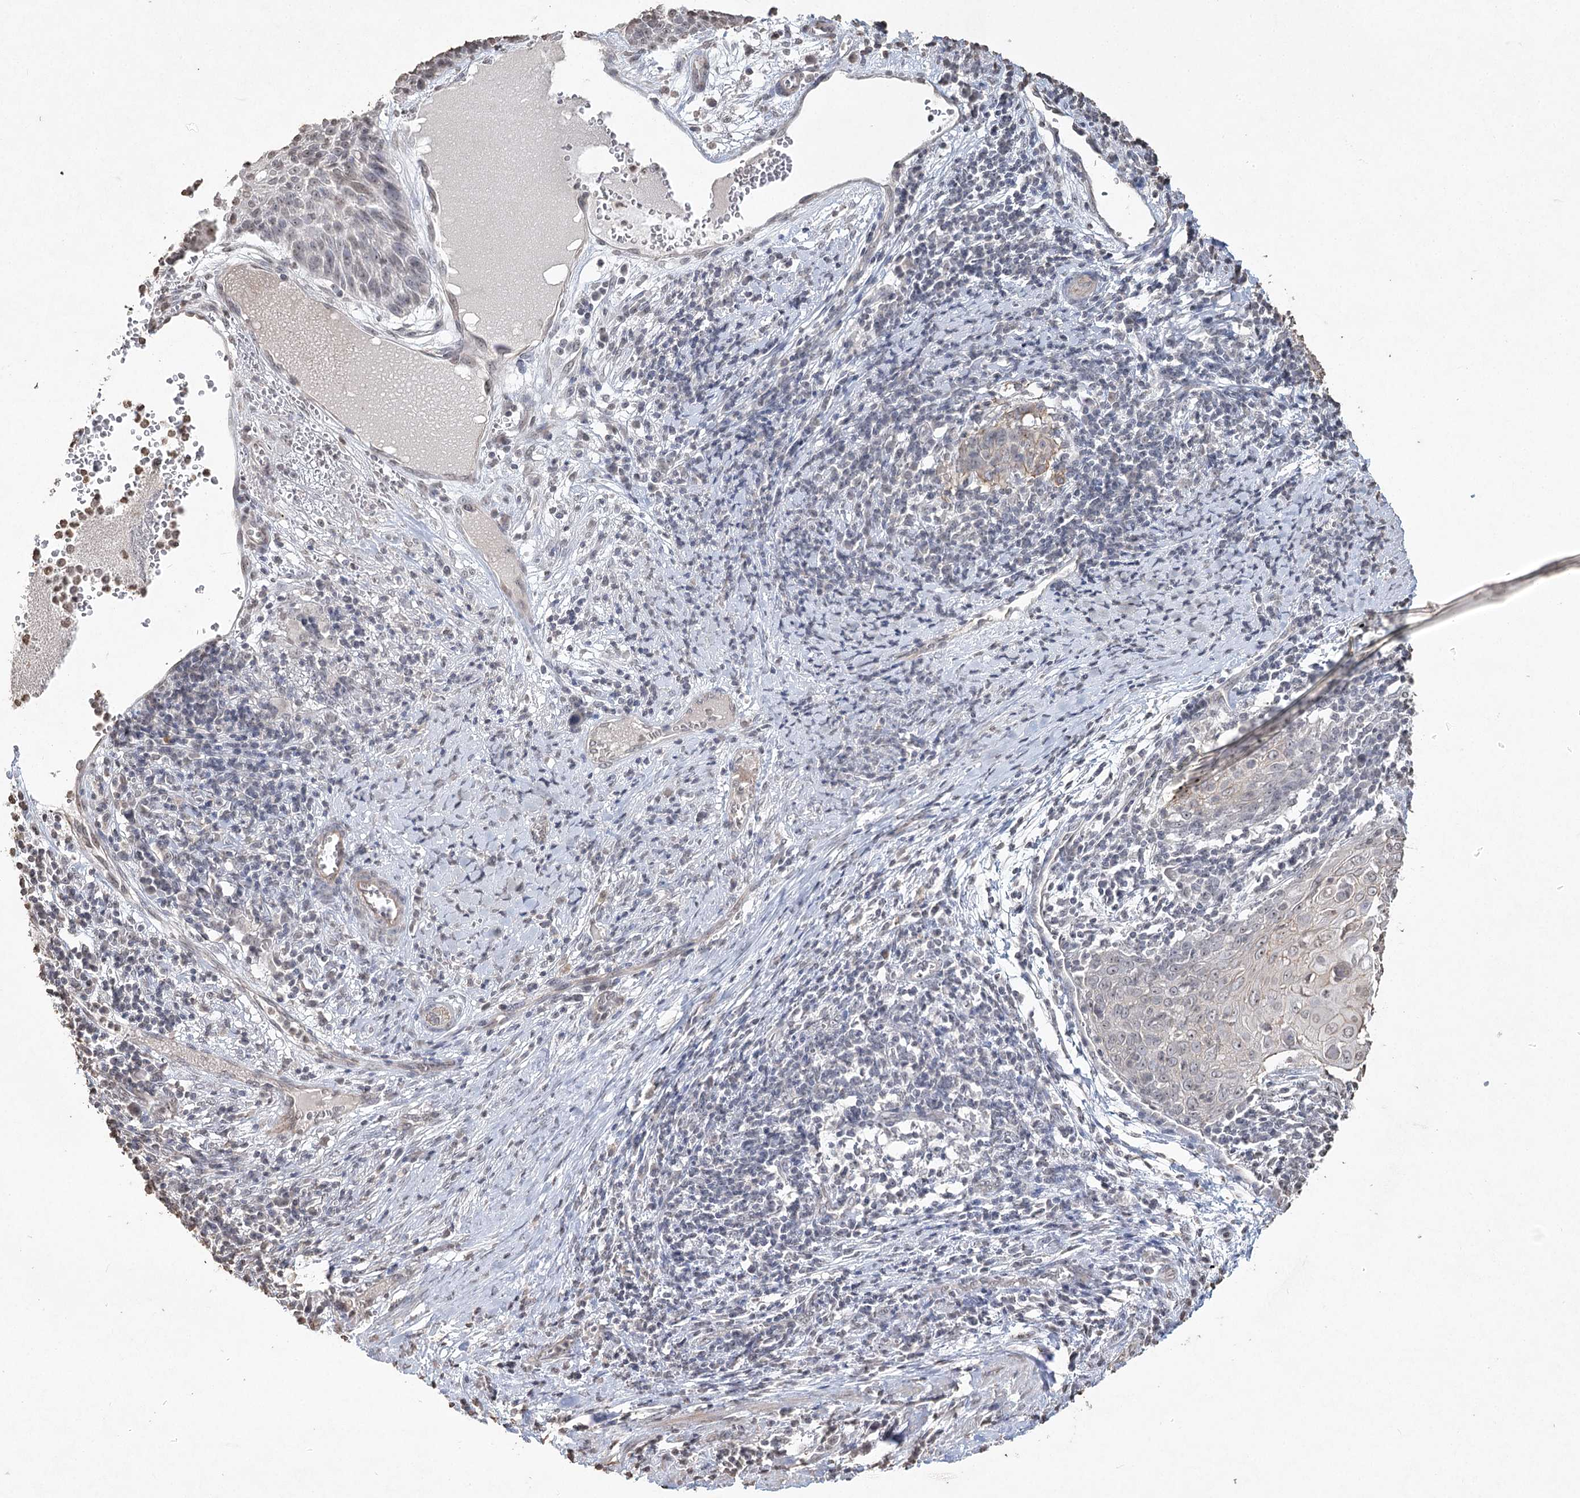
{"staining": {"intensity": "negative", "quantity": "none", "location": "none"}, "tissue": "cervical cancer", "cell_type": "Tumor cells", "image_type": "cancer", "snomed": [{"axis": "morphology", "description": "Squamous cell carcinoma, NOS"}, {"axis": "topography", "description": "Cervix"}], "caption": "A high-resolution histopathology image shows immunohistochemistry staining of cervical squamous cell carcinoma, which displays no significant staining in tumor cells.", "gene": "DMXL1", "patient": {"sex": "female", "age": 39}}